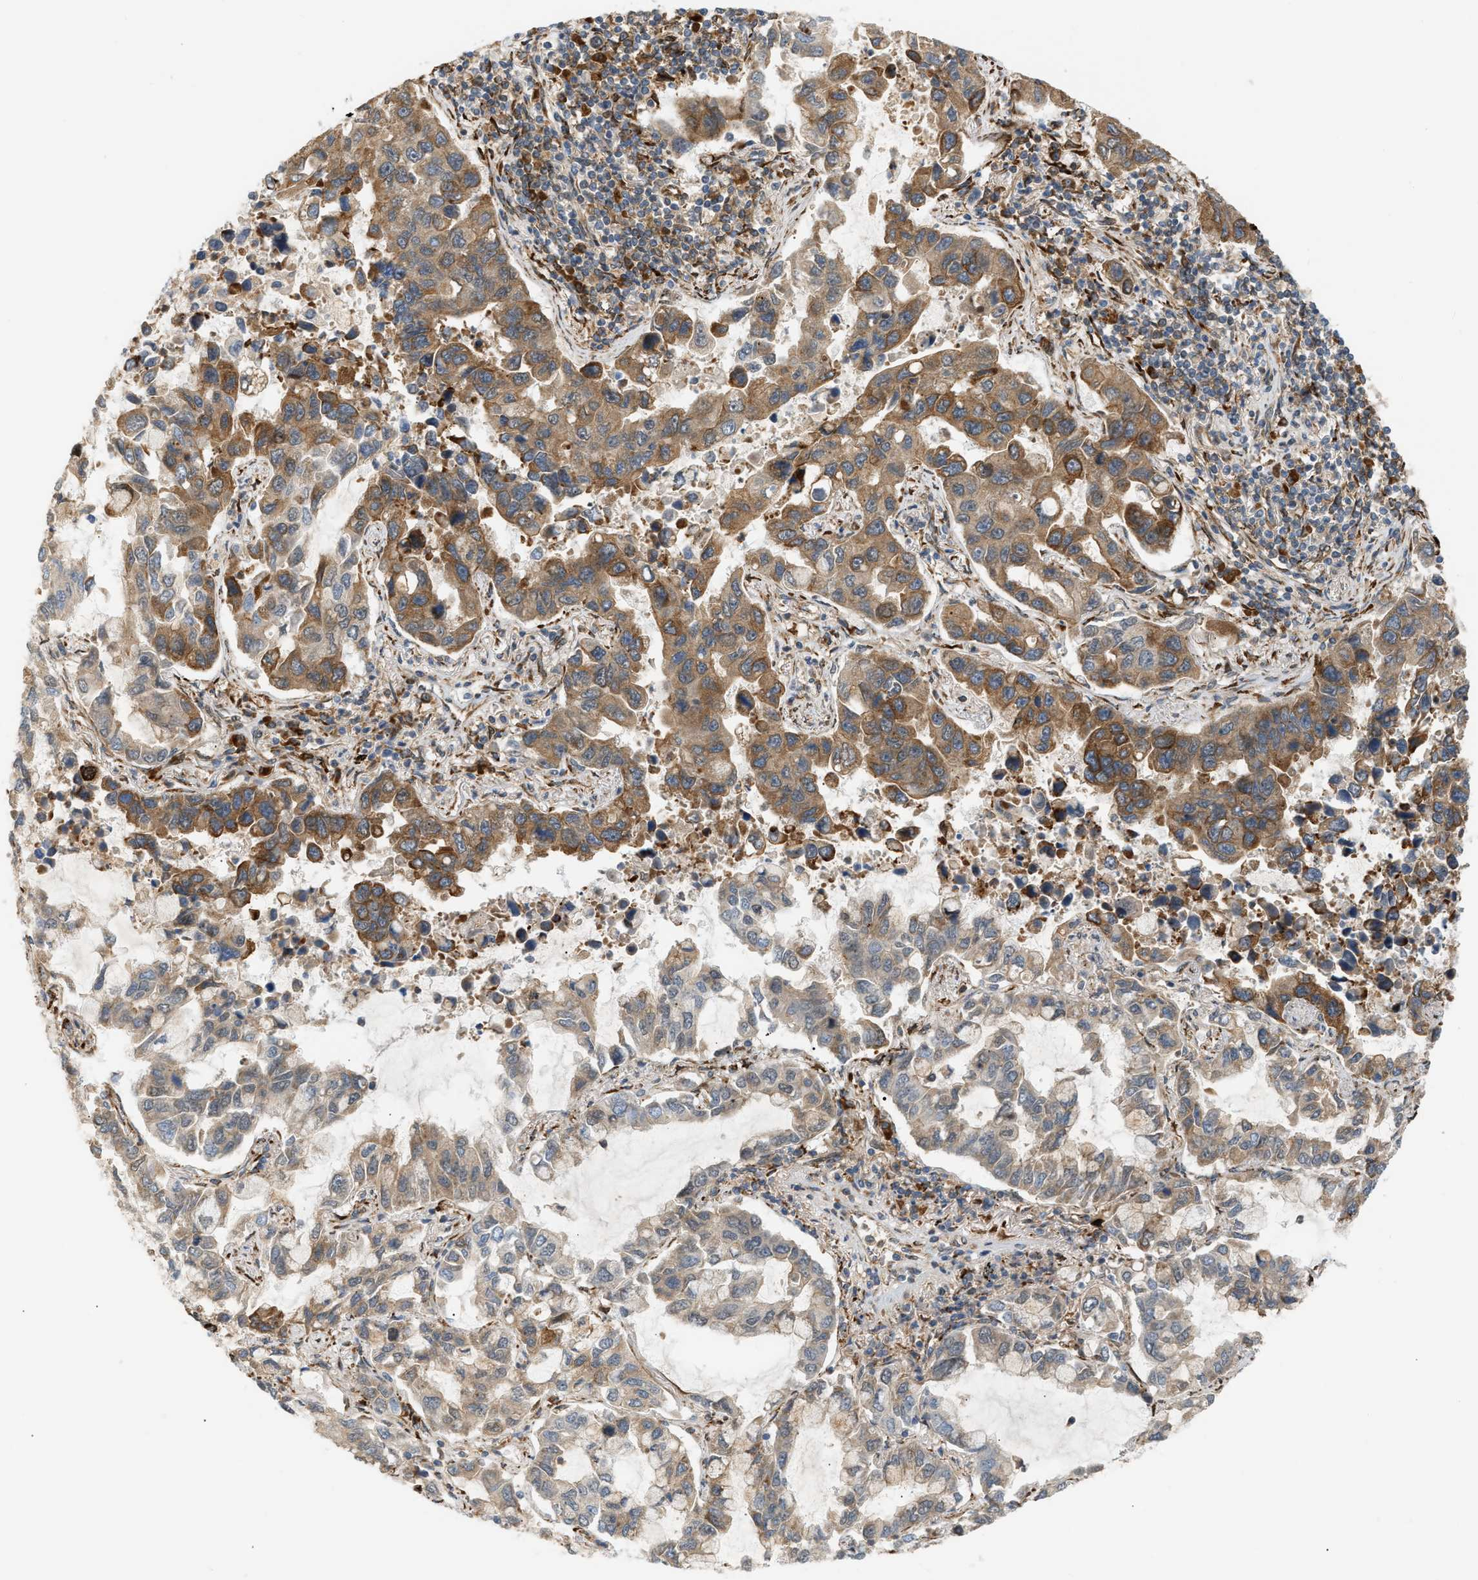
{"staining": {"intensity": "moderate", "quantity": "25%-75%", "location": "cytoplasmic/membranous"}, "tissue": "lung cancer", "cell_type": "Tumor cells", "image_type": "cancer", "snomed": [{"axis": "morphology", "description": "Adenocarcinoma, NOS"}, {"axis": "topography", "description": "Lung"}], "caption": "Protein analysis of lung adenocarcinoma tissue demonstrates moderate cytoplasmic/membranous staining in approximately 25%-75% of tumor cells.", "gene": "PLCG2", "patient": {"sex": "male", "age": 64}}